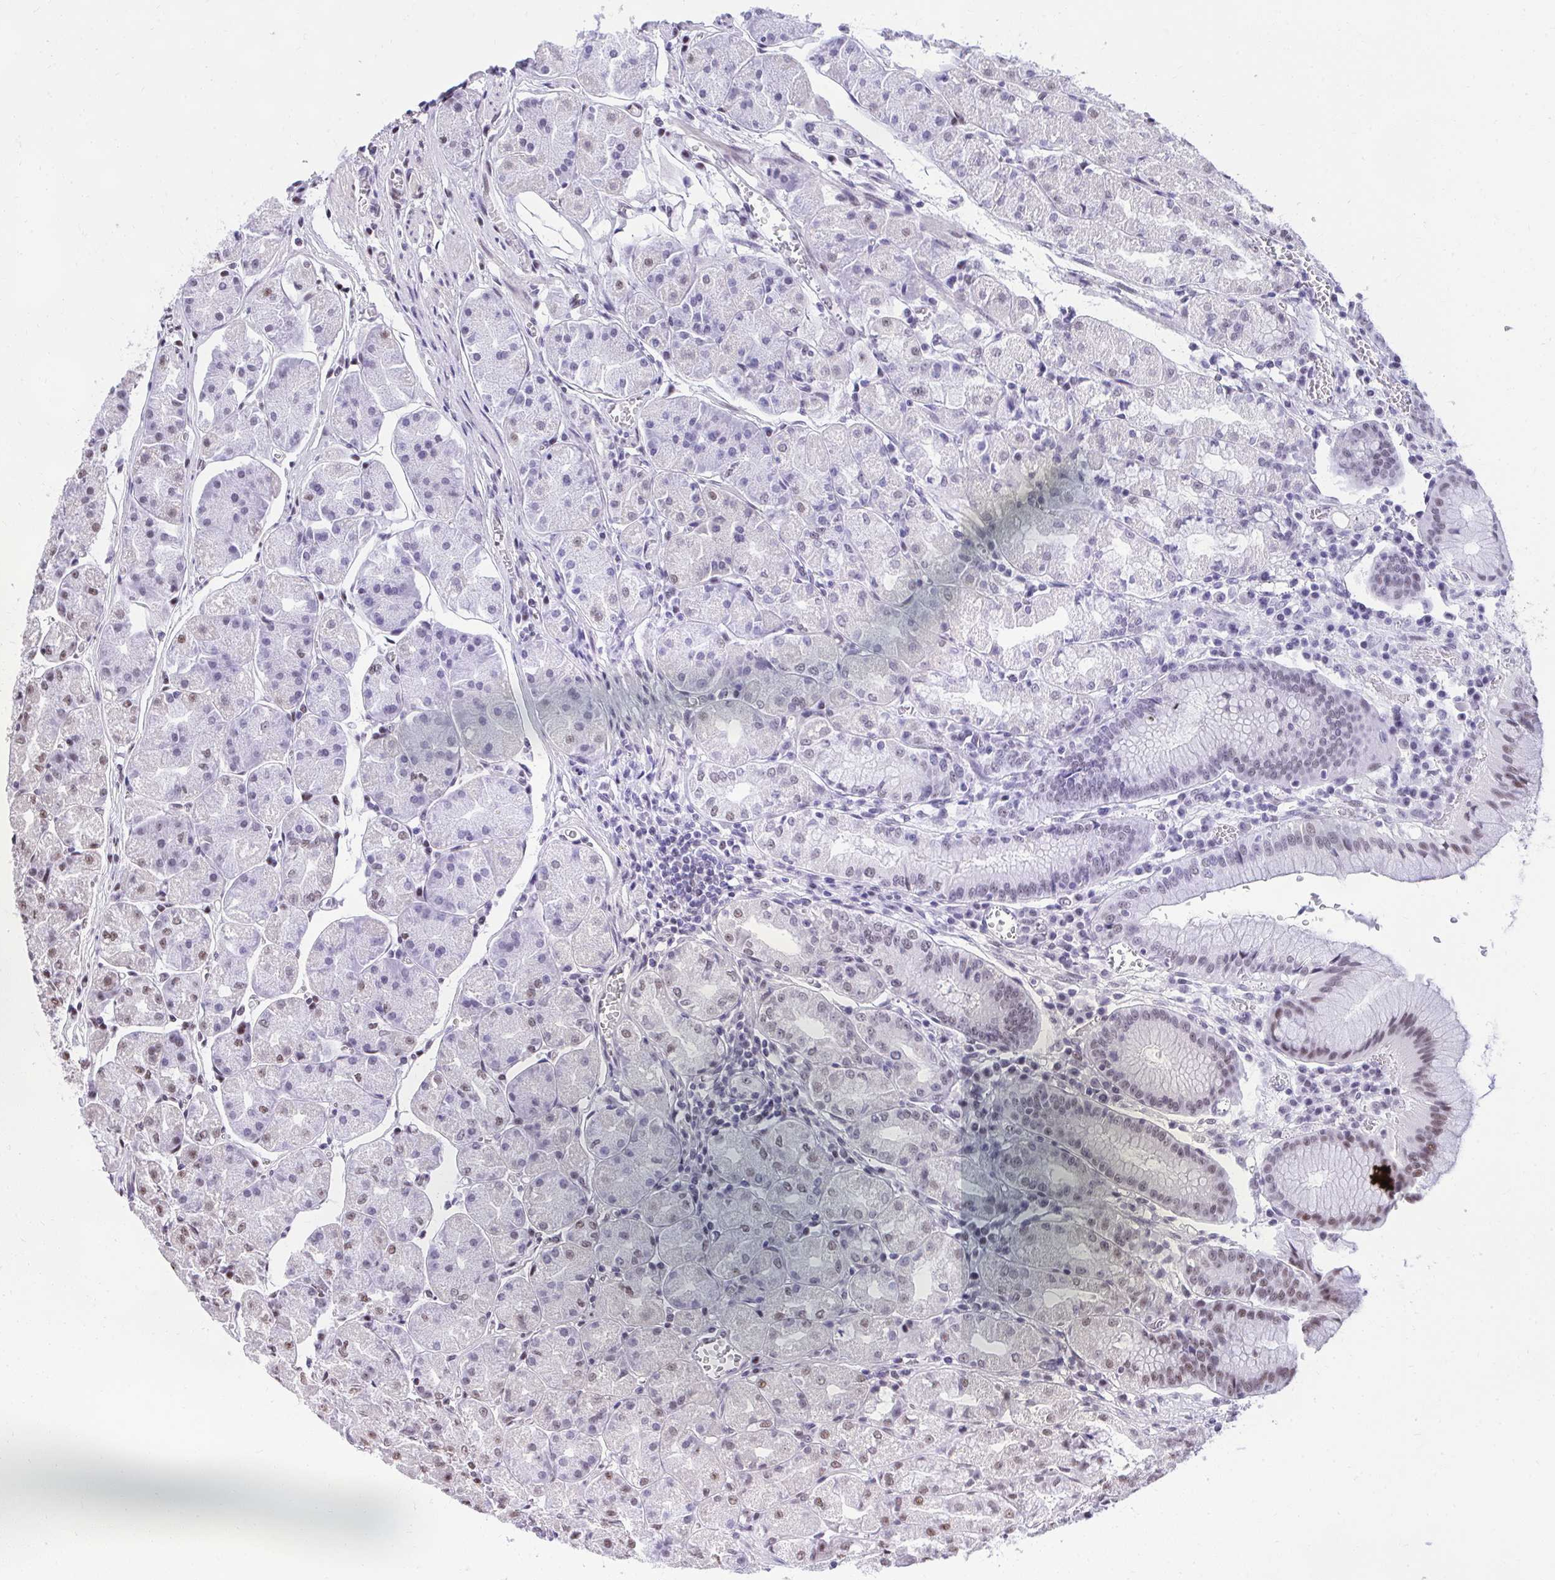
{"staining": {"intensity": "moderate", "quantity": "25%-75%", "location": "nuclear"}, "tissue": "stomach", "cell_type": "Glandular cells", "image_type": "normal", "snomed": [{"axis": "morphology", "description": "Normal tissue, NOS"}, {"axis": "topography", "description": "Stomach"}], "caption": "DAB (3,3'-diaminobenzidine) immunohistochemical staining of normal stomach displays moderate nuclear protein staining in about 25%-75% of glandular cells. The staining was performed using DAB (3,3'-diaminobenzidine), with brown indicating positive protein expression. Nuclei are stained blue with hematoxylin.", "gene": "SYNE4", "patient": {"sex": "male", "age": 55}}